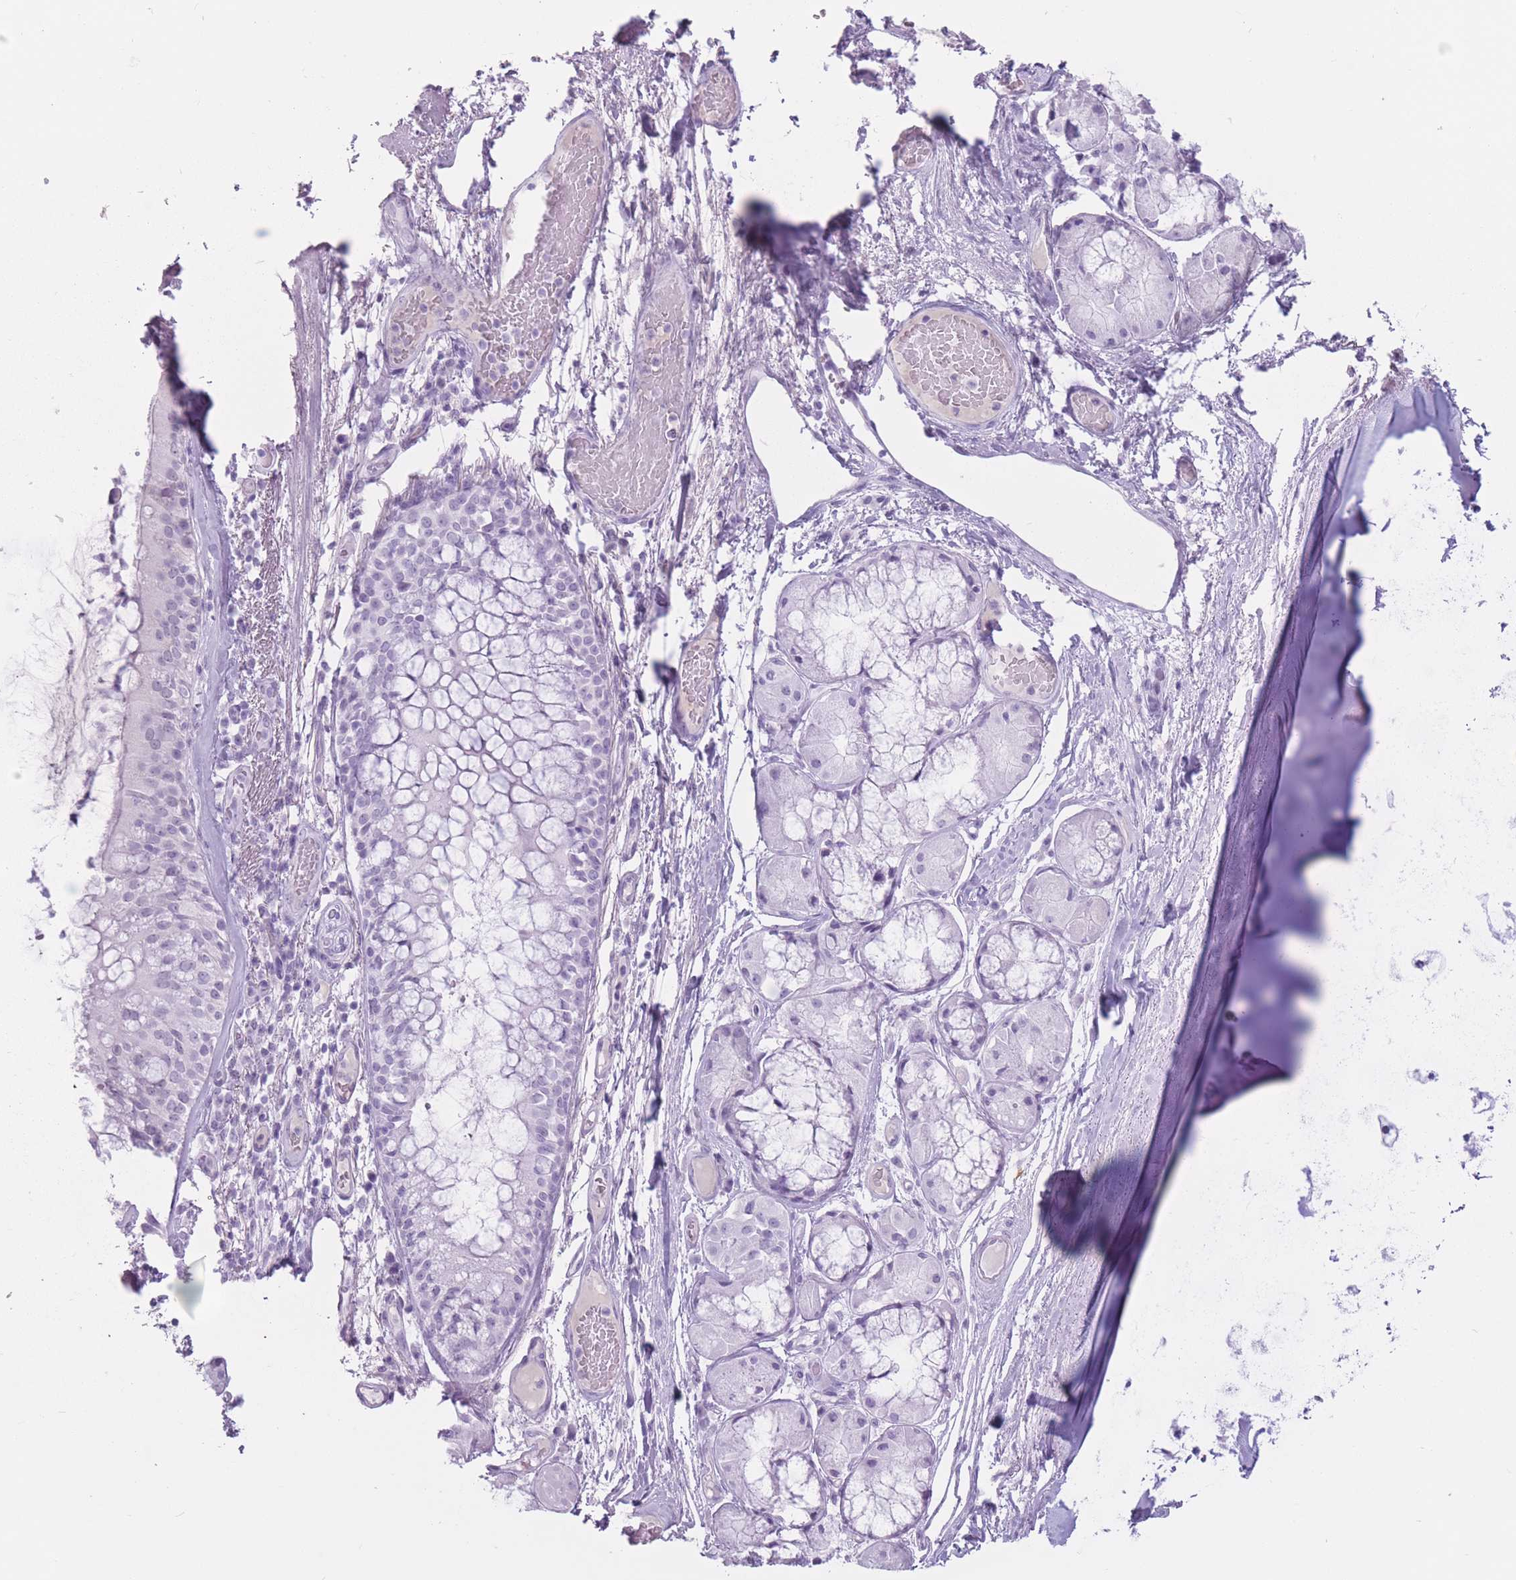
{"staining": {"intensity": "negative", "quantity": "none", "location": "none"}, "tissue": "bronchus", "cell_type": "Respiratory epithelial cells", "image_type": "normal", "snomed": [{"axis": "morphology", "description": "Normal tissue, NOS"}, {"axis": "topography", "description": "Cartilage tissue"}, {"axis": "topography", "description": "Bronchus"}], "caption": "Immunohistochemistry image of normal human bronchus stained for a protein (brown), which demonstrates no expression in respiratory epithelial cells.", "gene": "PNMA3", "patient": {"sex": "male", "age": 63}}